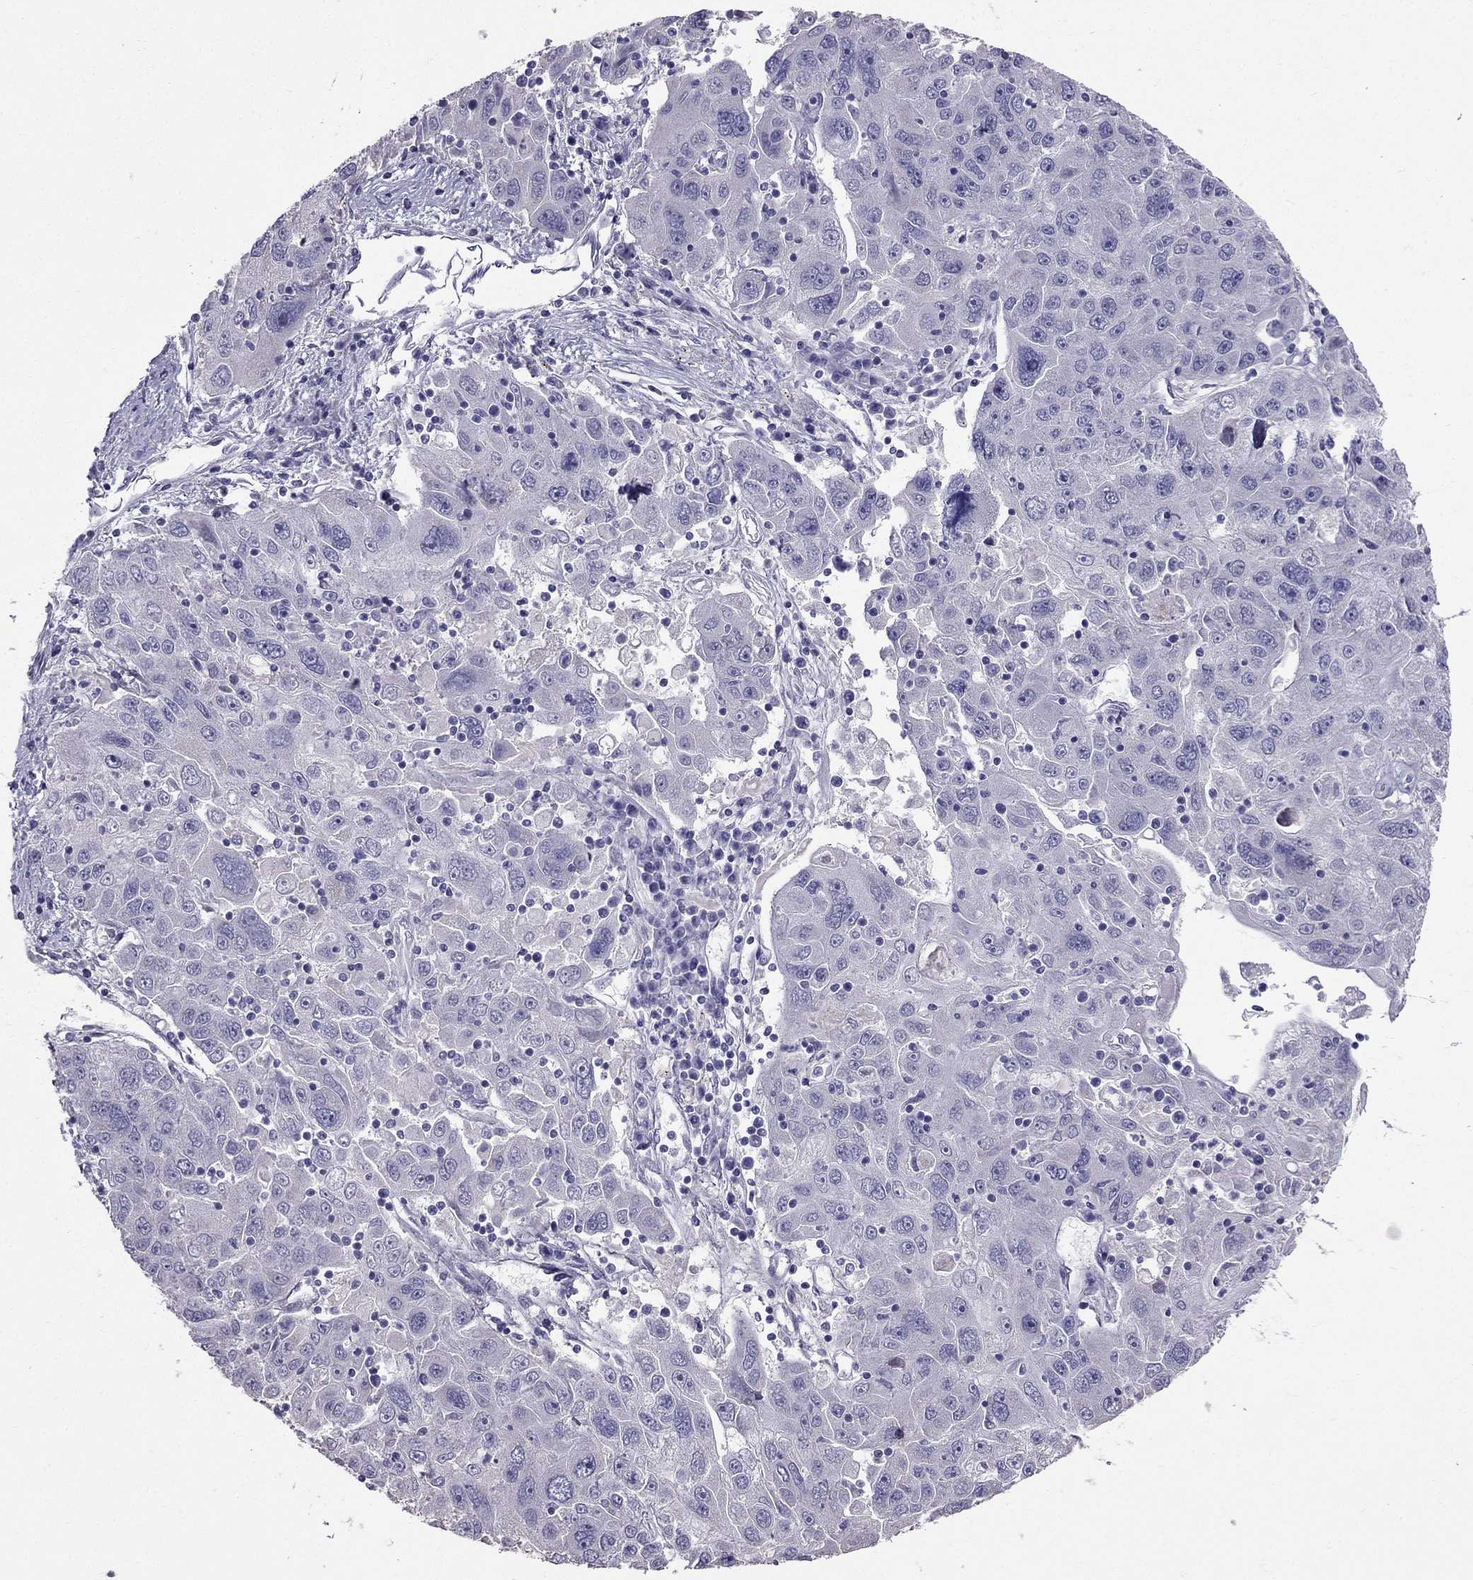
{"staining": {"intensity": "negative", "quantity": "none", "location": "none"}, "tissue": "stomach cancer", "cell_type": "Tumor cells", "image_type": "cancer", "snomed": [{"axis": "morphology", "description": "Adenocarcinoma, NOS"}, {"axis": "topography", "description": "Stomach"}], "caption": "DAB immunohistochemical staining of human stomach cancer exhibits no significant positivity in tumor cells.", "gene": "AS3MT", "patient": {"sex": "male", "age": 56}}